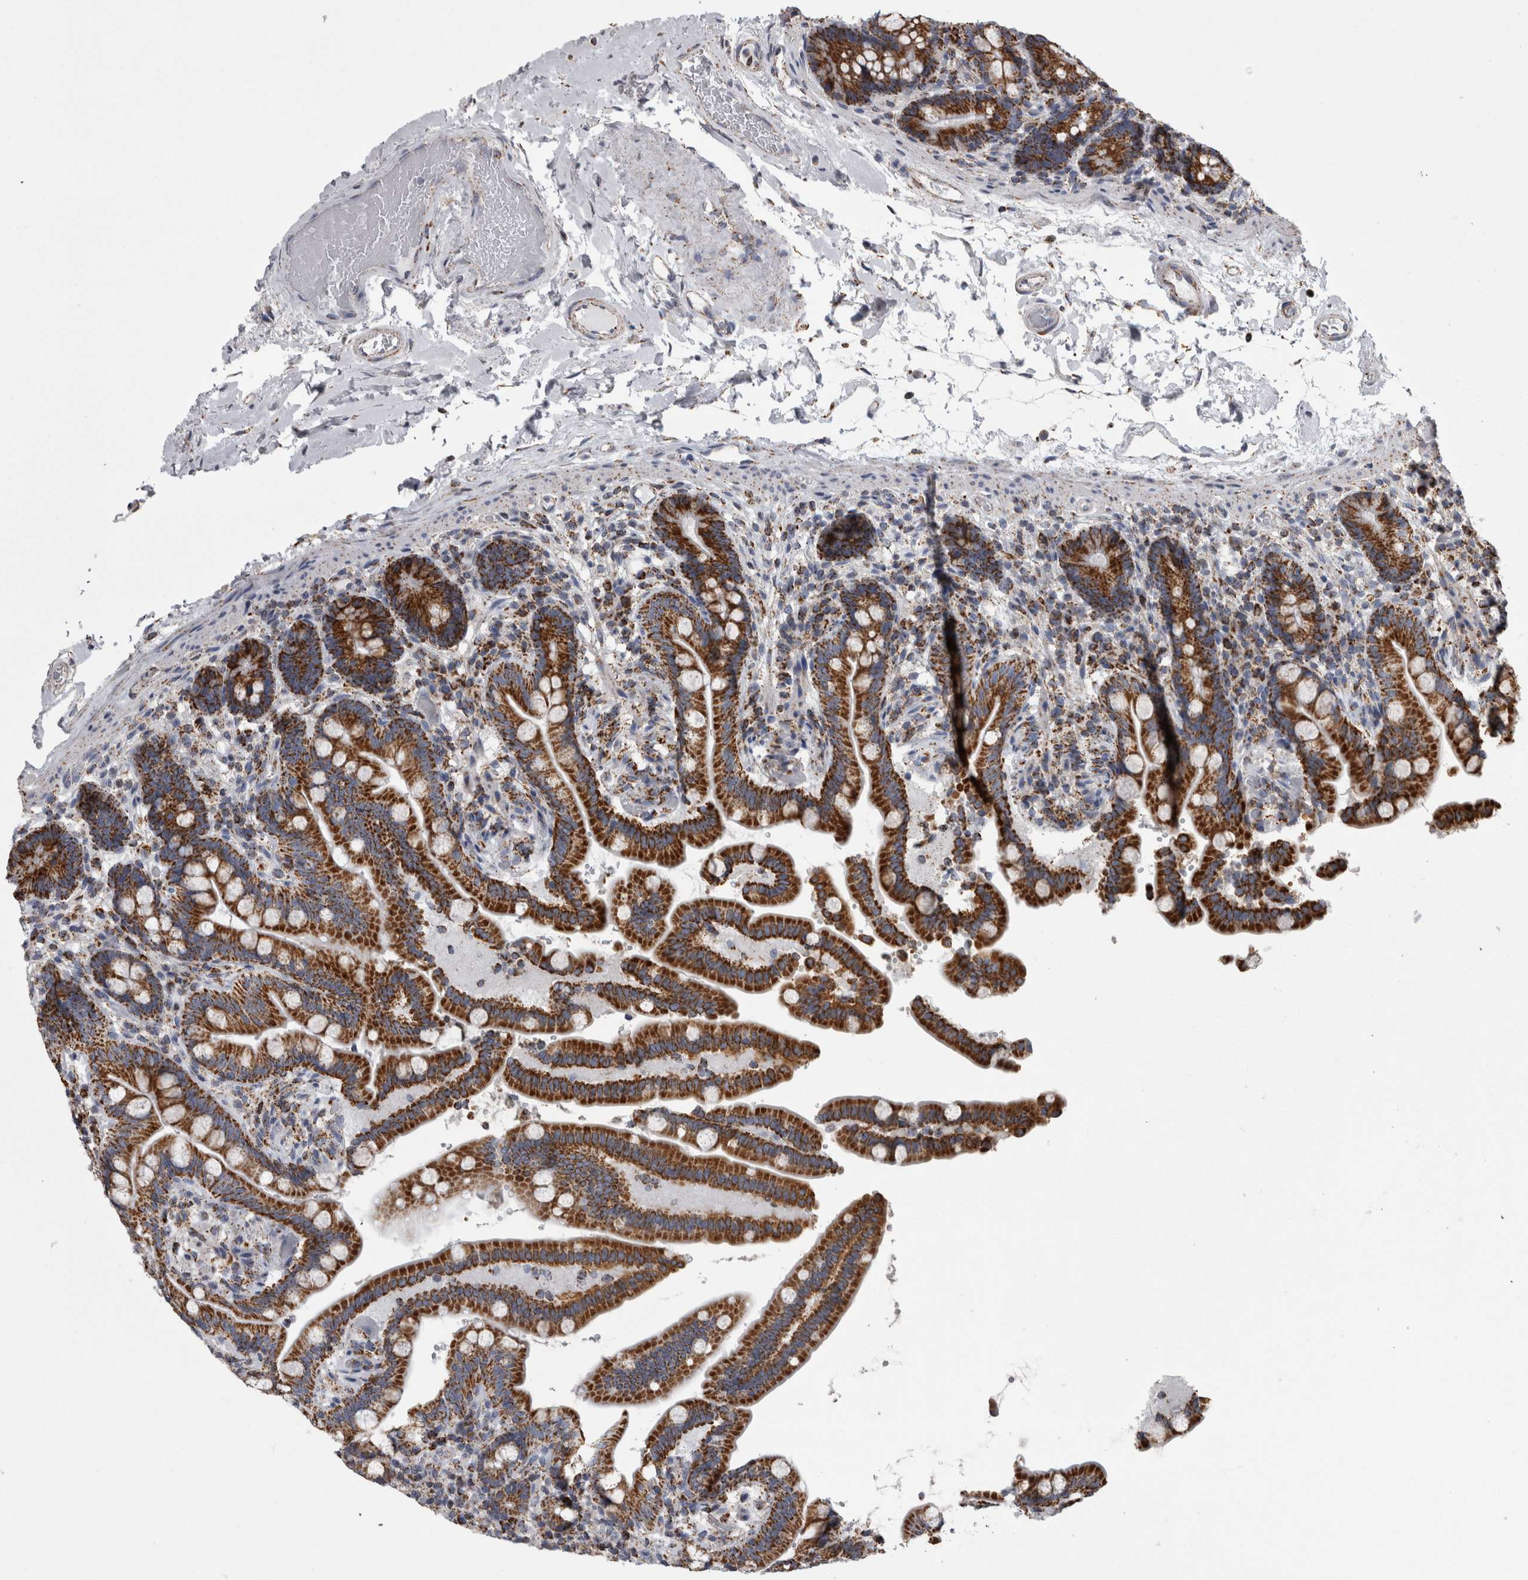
{"staining": {"intensity": "moderate", "quantity": ">75%", "location": "cytoplasmic/membranous"}, "tissue": "colon", "cell_type": "Endothelial cells", "image_type": "normal", "snomed": [{"axis": "morphology", "description": "Normal tissue, NOS"}, {"axis": "topography", "description": "Smooth muscle"}, {"axis": "topography", "description": "Colon"}], "caption": "Immunohistochemical staining of normal colon shows medium levels of moderate cytoplasmic/membranous positivity in about >75% of endothelial cells.", "gene": "MDH2", "patient": {"sex": "male", "age": 73}}